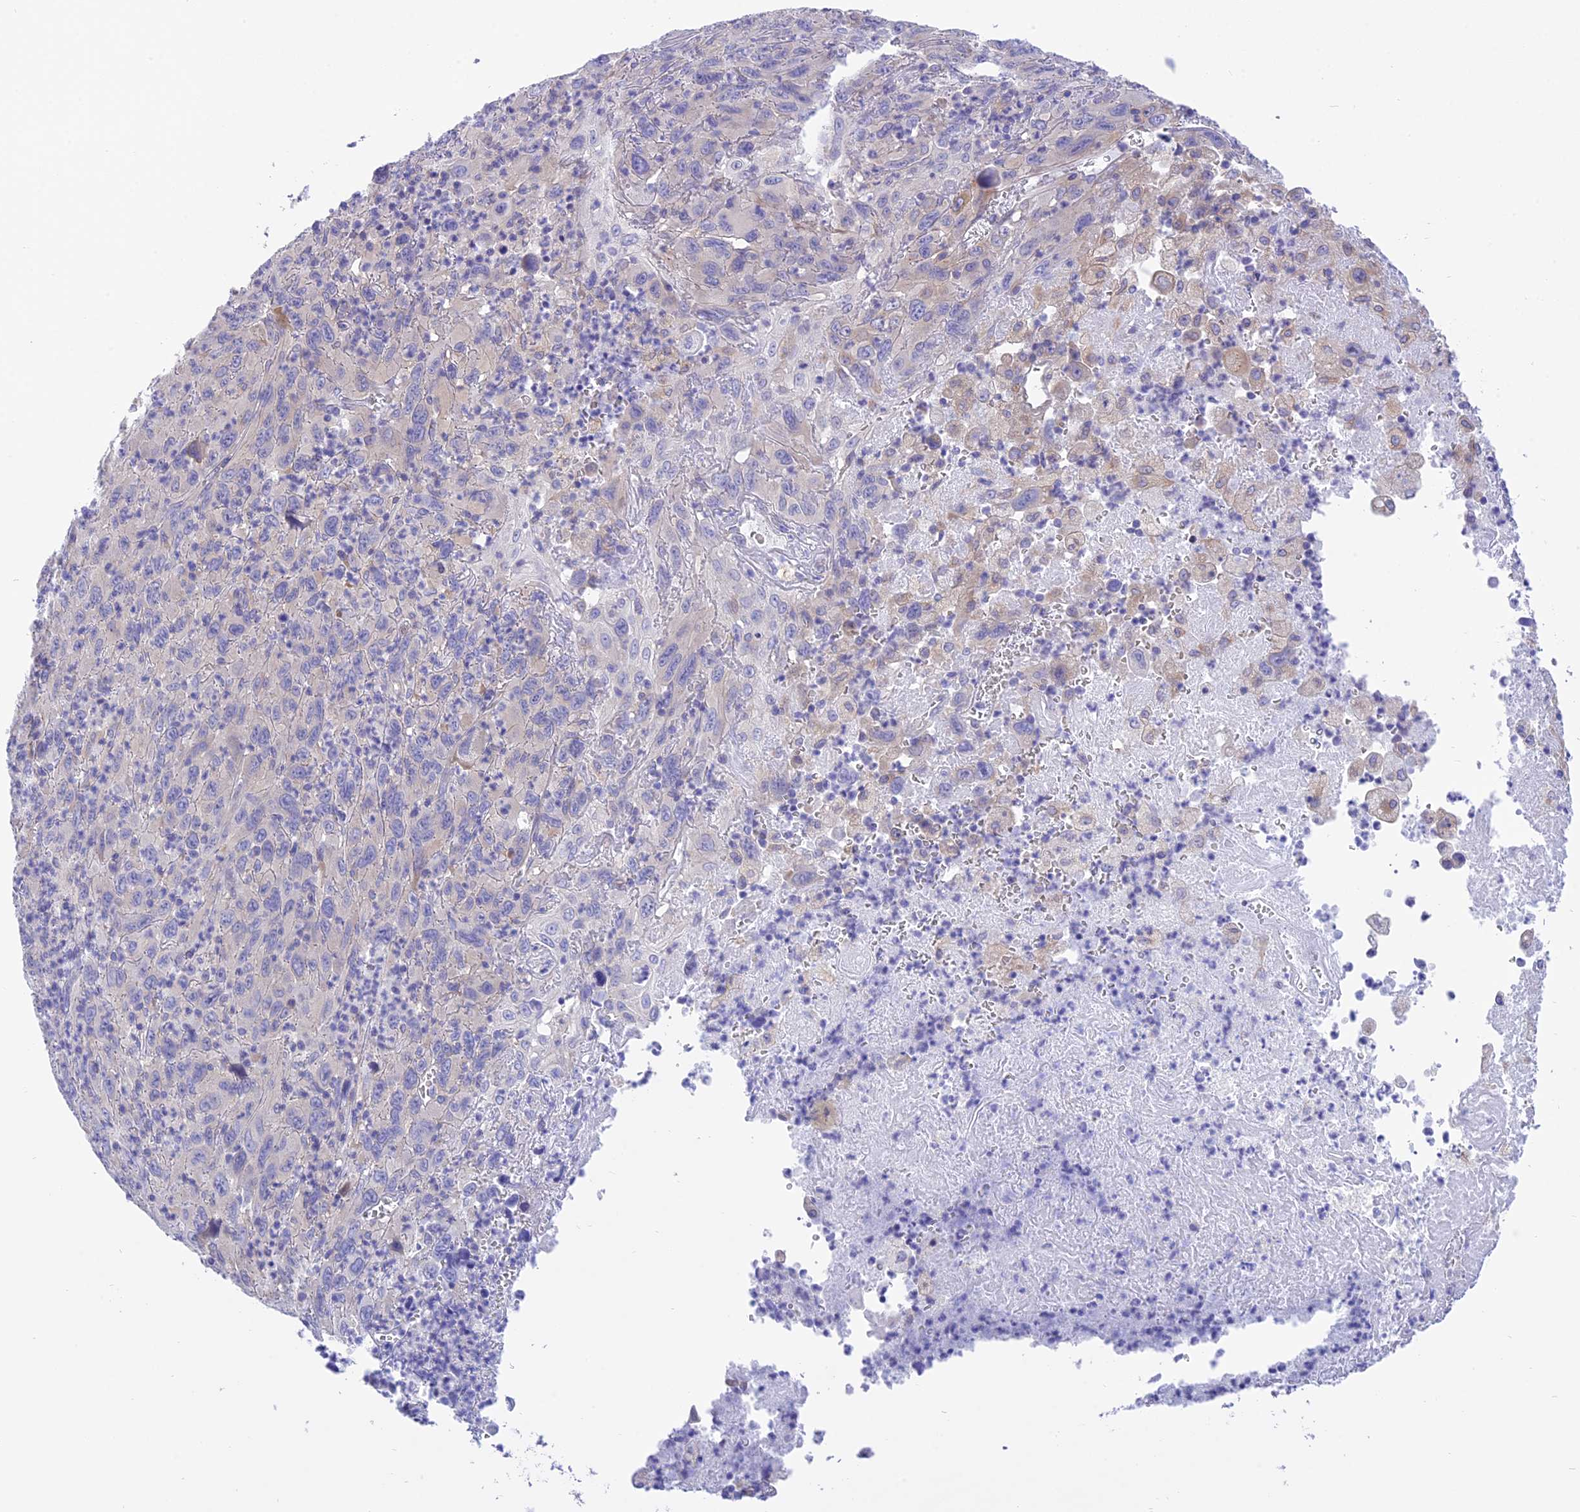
{"staining": {"intensity": "negative", "quantity": "none", "location": "none"}, "tissue": "melanoma", "cell_type": "Tumor cells", "image_type": "cancer", "snomed": [{"axis": "morphology", "description": "Malignant melanoma, Metastatic site"}, {"axis": "topography", "description": "Skin"}], "caption": "Image shows no significant protein expression in tumor cells of melanoma.", "gene": "DCAF16", "patient": {"sex": "female", "age": 56}}